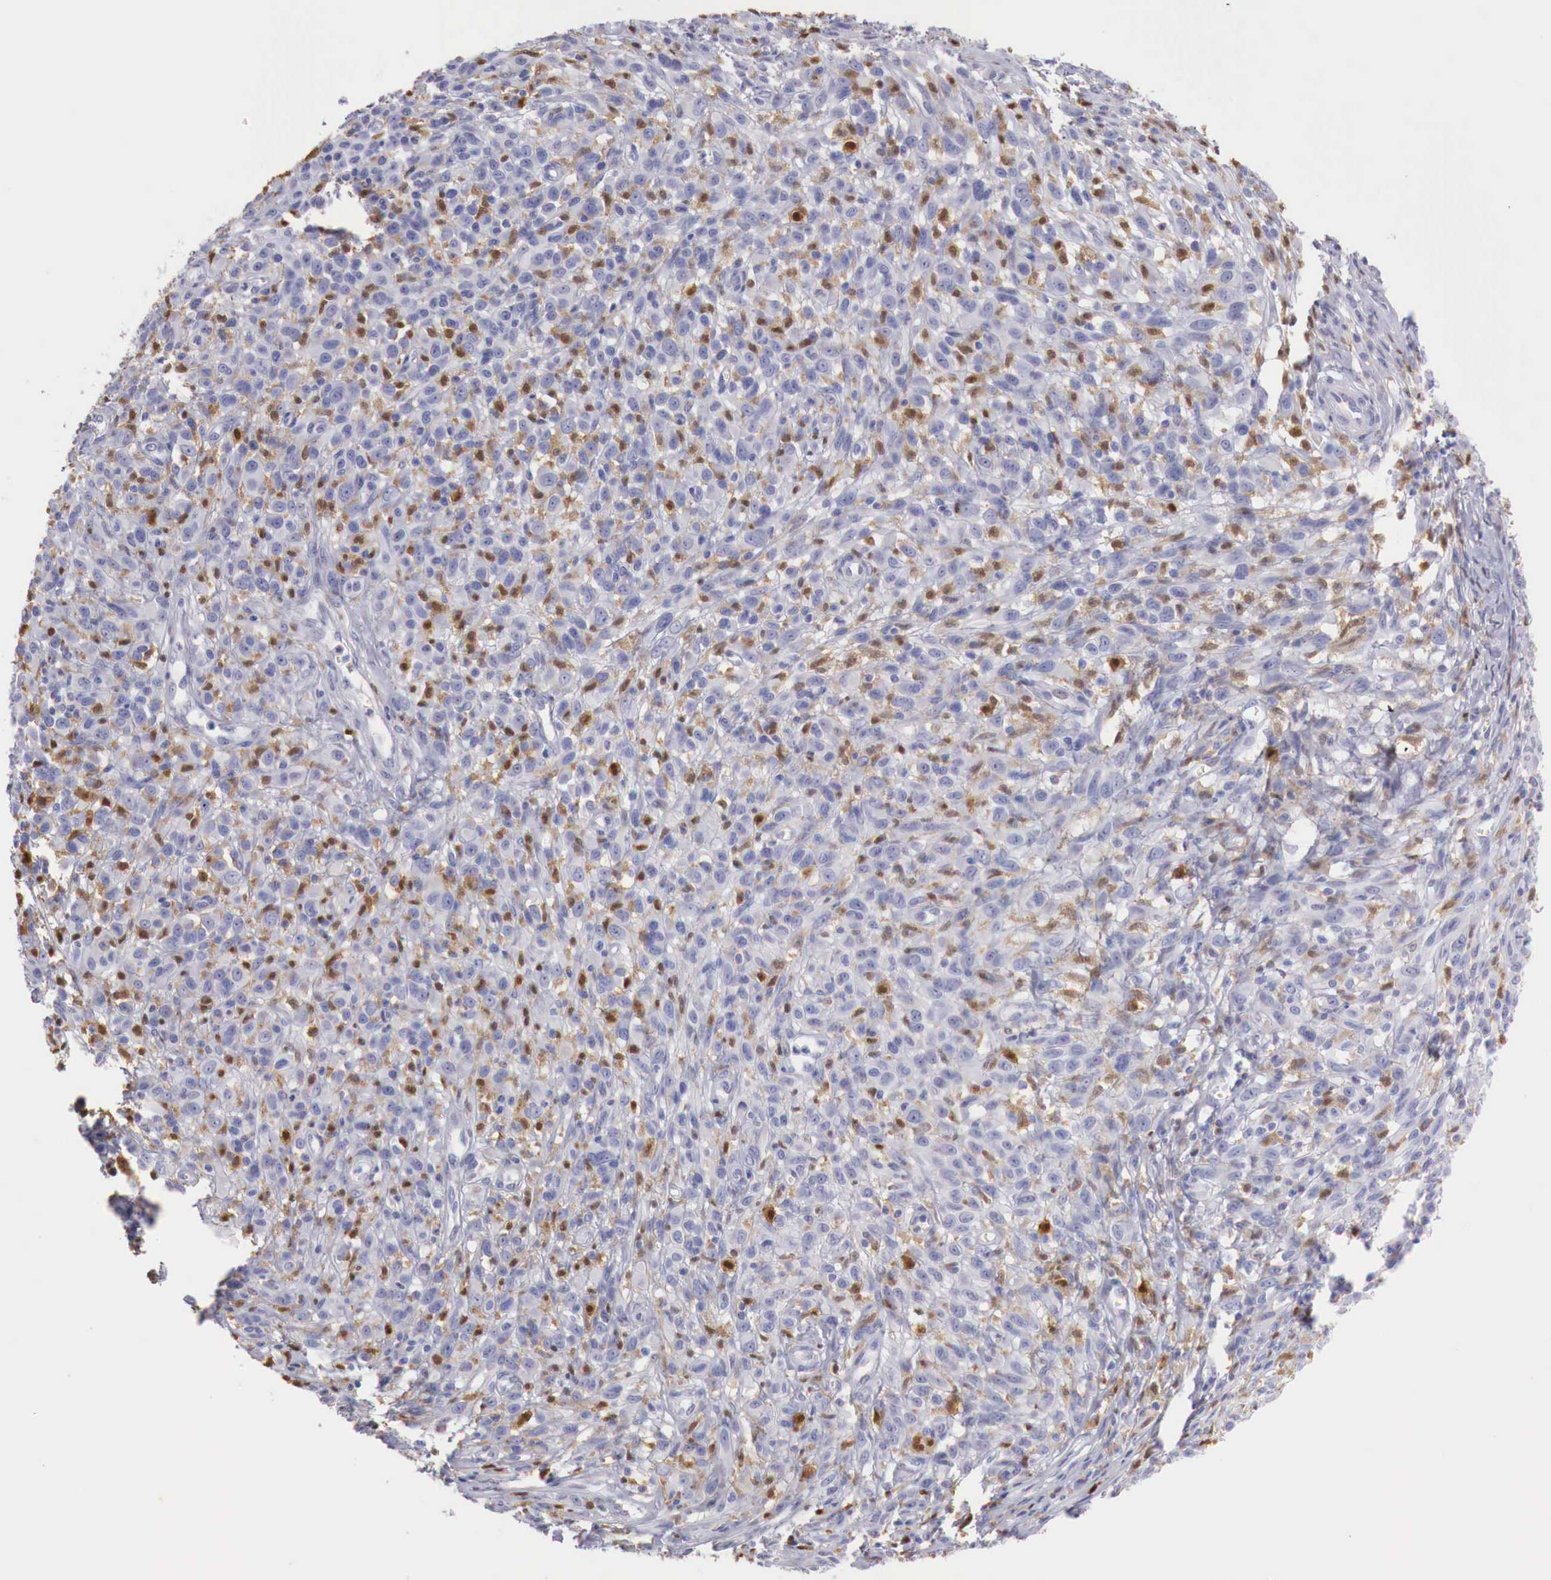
{"staining": {"intensity": "weak", "quantity": "<25%", "location": "cytoplasmic/membranous"}, "tissue": "melanoma", "cell_type": "Tumor cells", "image_type": "cancer", "snomed": [{"axis": "morphology", "description": "Malignant melanoma, NOS"}, {"axis": "topography", "description": "Skin"}], "caption": "DAB immunohistochemical staining of human malignant melanoma displays no significant positivity in tumor cells.", "gene": "RENBP", "patient": {"sex": "male", "age": 51}}